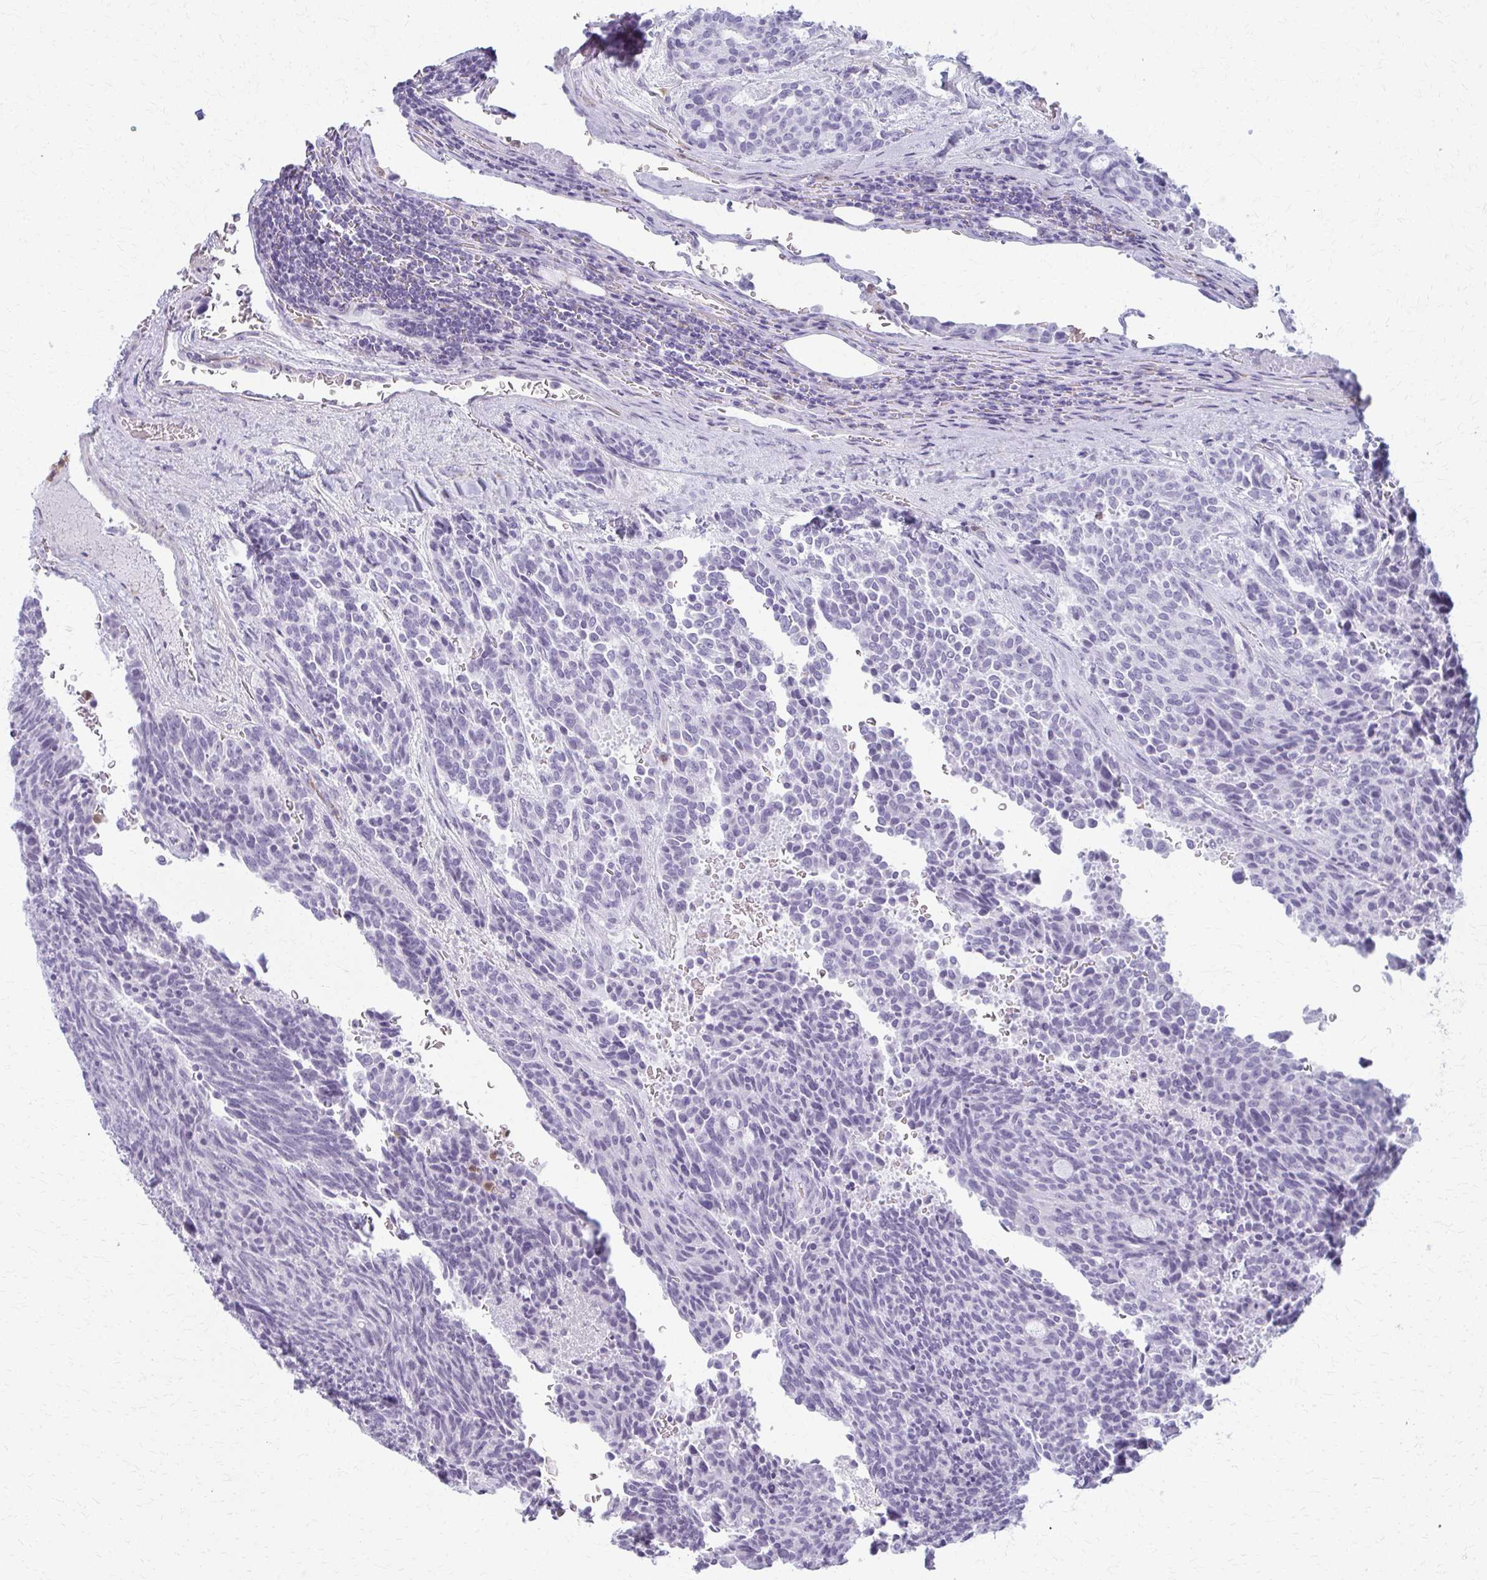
{"staining": {"intensity": "negative", "quantity": "none", "location": "none"}, "tissue": "carcinoid", "cell_type": "Tumor cells", "image_type": "cancer", "snomed": [{"axis": "morphology", "description": "Carcinoid, malignant, NOS"}, {"axis": "topography", "description": "Pancreas"}], "caption": "Immunohistochemical staining of carcinoid exhibits no significant staining in tumor cells.", "gene": "CA3", "patient": {"sex": "female", "age": 54}}